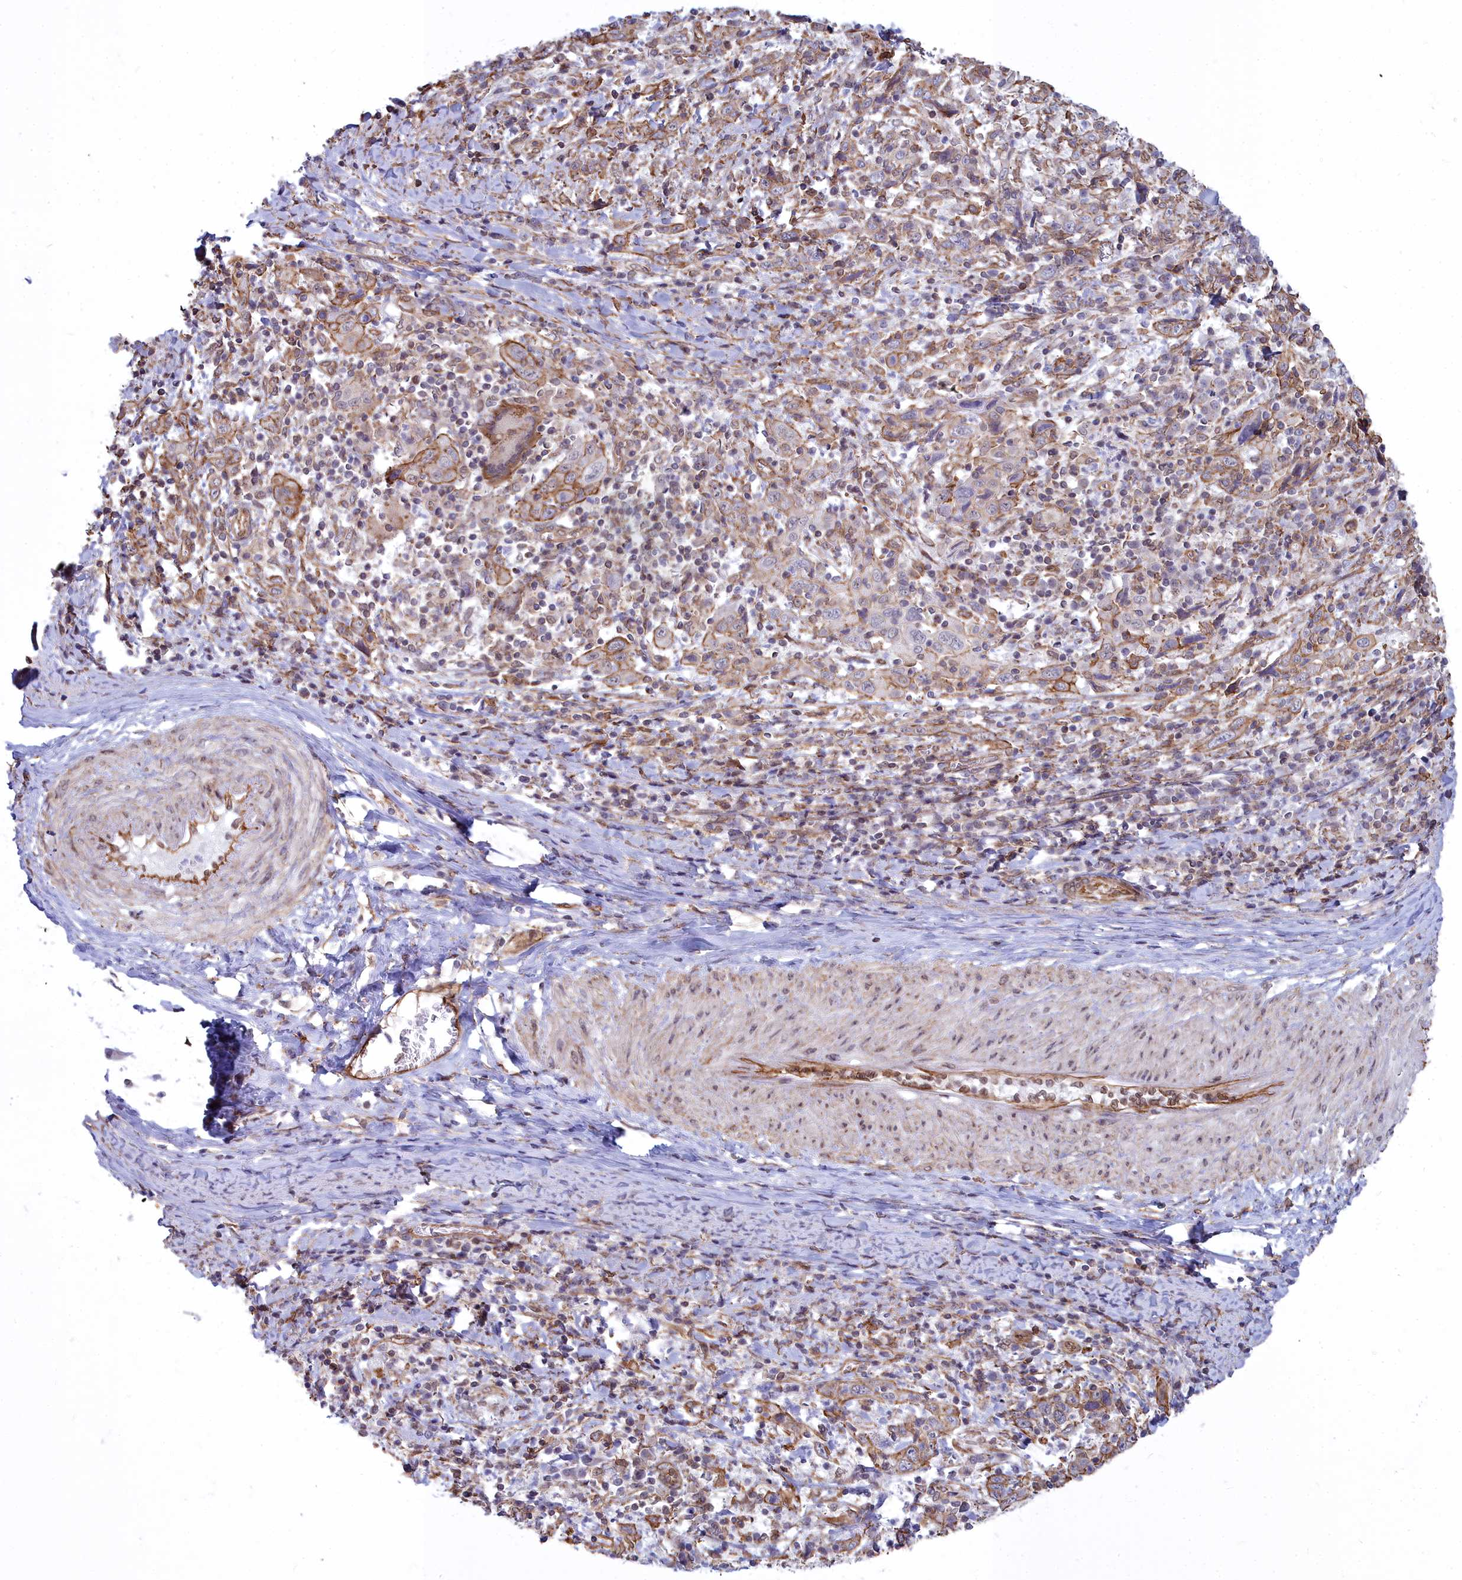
{"staining": {"intensity": "moderate", "quantity": "<25%", "location": "cytoplasmic/membranous"}, "tissue": "cervical cancer", "cell_type": "Tumor cells", "image_type": "cancer", "snomed": [{"axis": "morphology", "description": "Squamous cell carcinoma, NOS"}, {"axis": "topography", "description": "Cervix"}], "caption": "Protein staining of cervical cancer (squamous cell carcinoma) tissue demonstrates moderate cytoplasmic/membranous expression in about <25% of tumor cells.", "gene": "YJU2", "patient": {"sex": "female", "age": 46}}